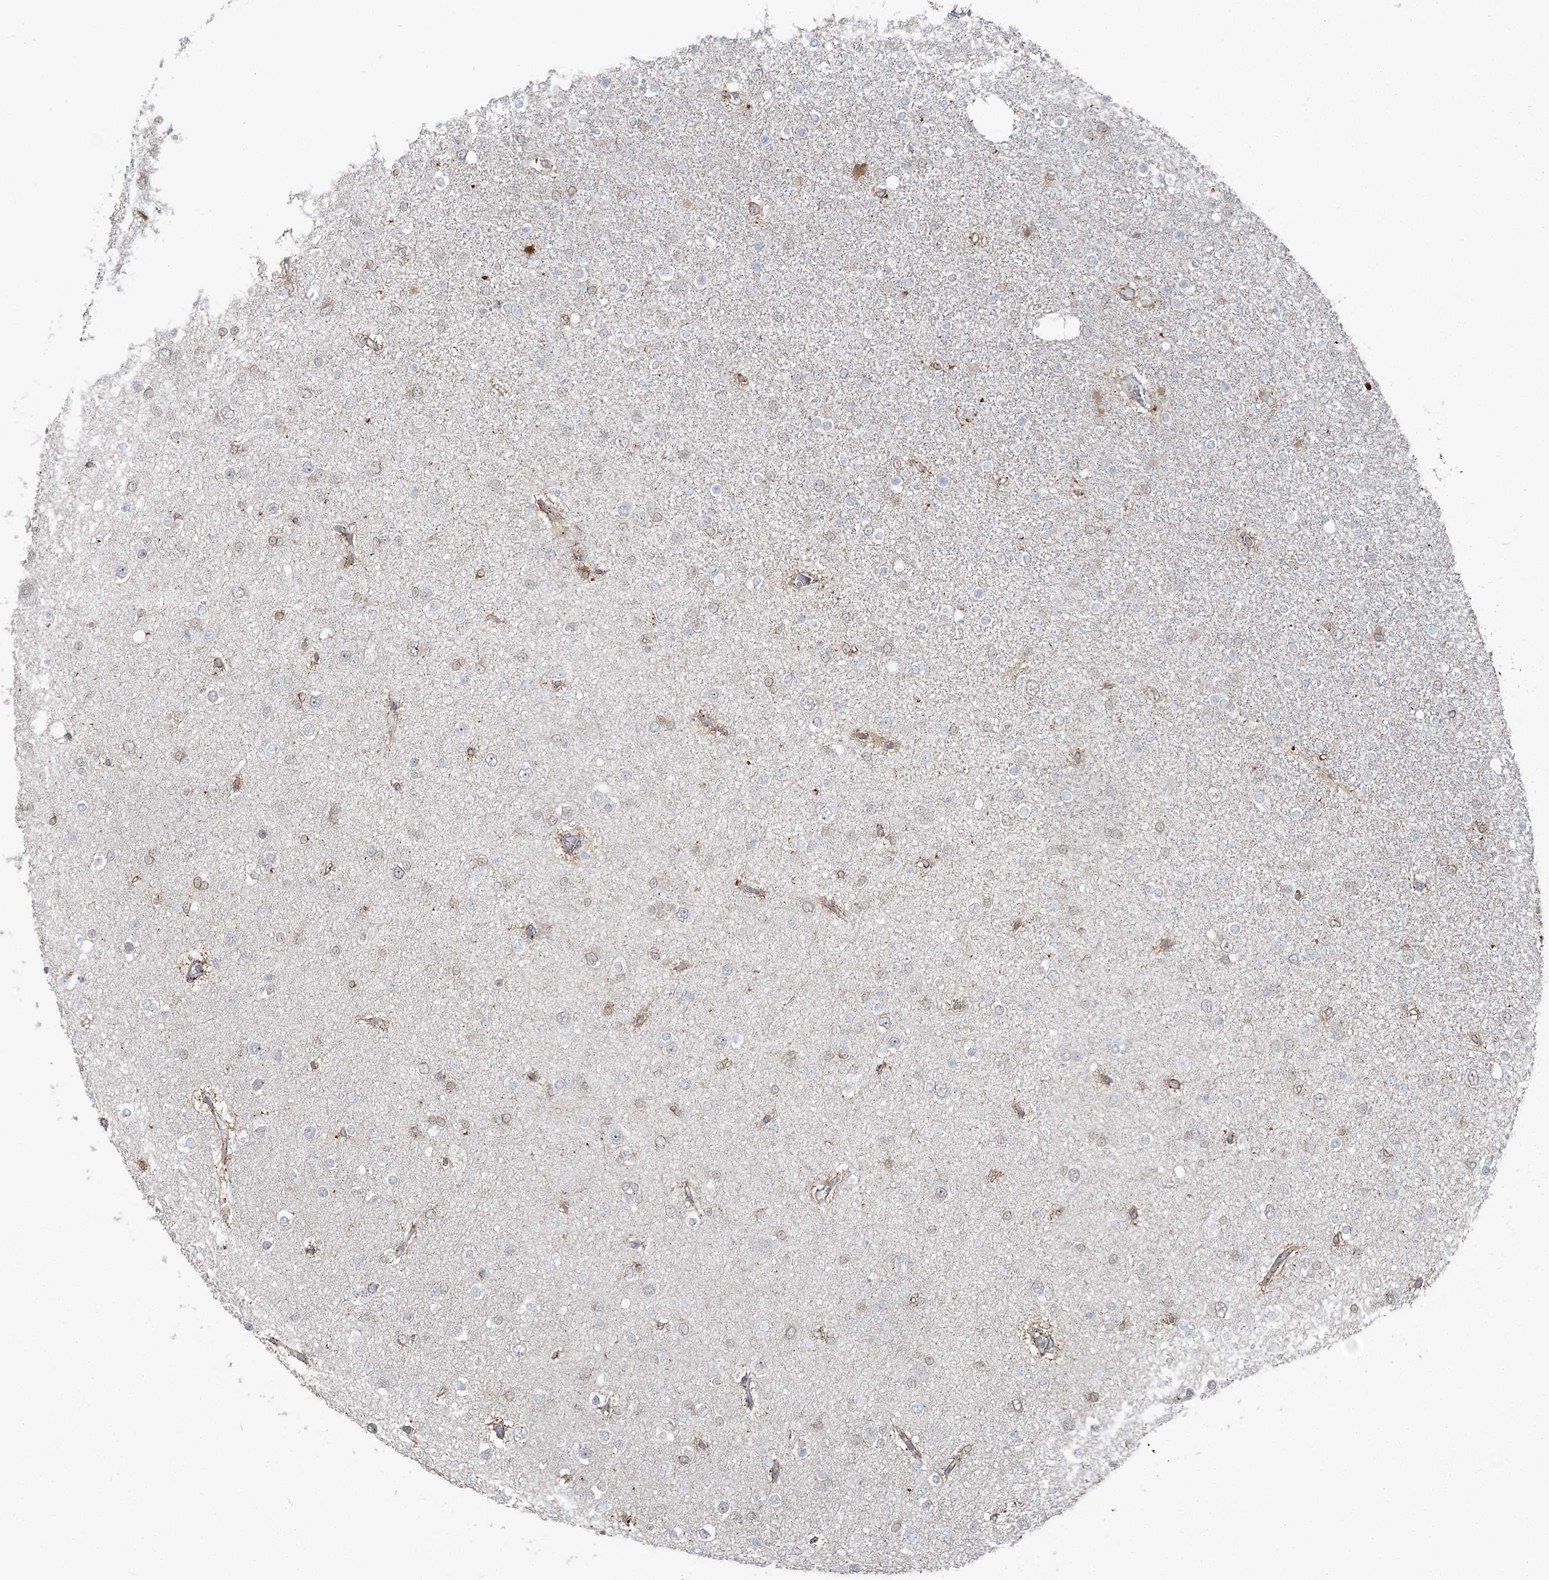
{"staining": {"intensity": "weak", "quantity": "<25%", "location": "cytoplasmic/membranous"}, "tissue": "glioma", "cell_type": "Tumor cells", "image_type": "cancer", "snomed": [{"axis": "morphology", "description": "Glioma, malignant, Low grade"}, {"axis": "topography", "description": "Brain"}], "caption": "IHC of human malignant low-grade glioma displays no expression in tumor cells.", "gene": "FBXL17", "patient": {"sex": "female", "age": 22}}